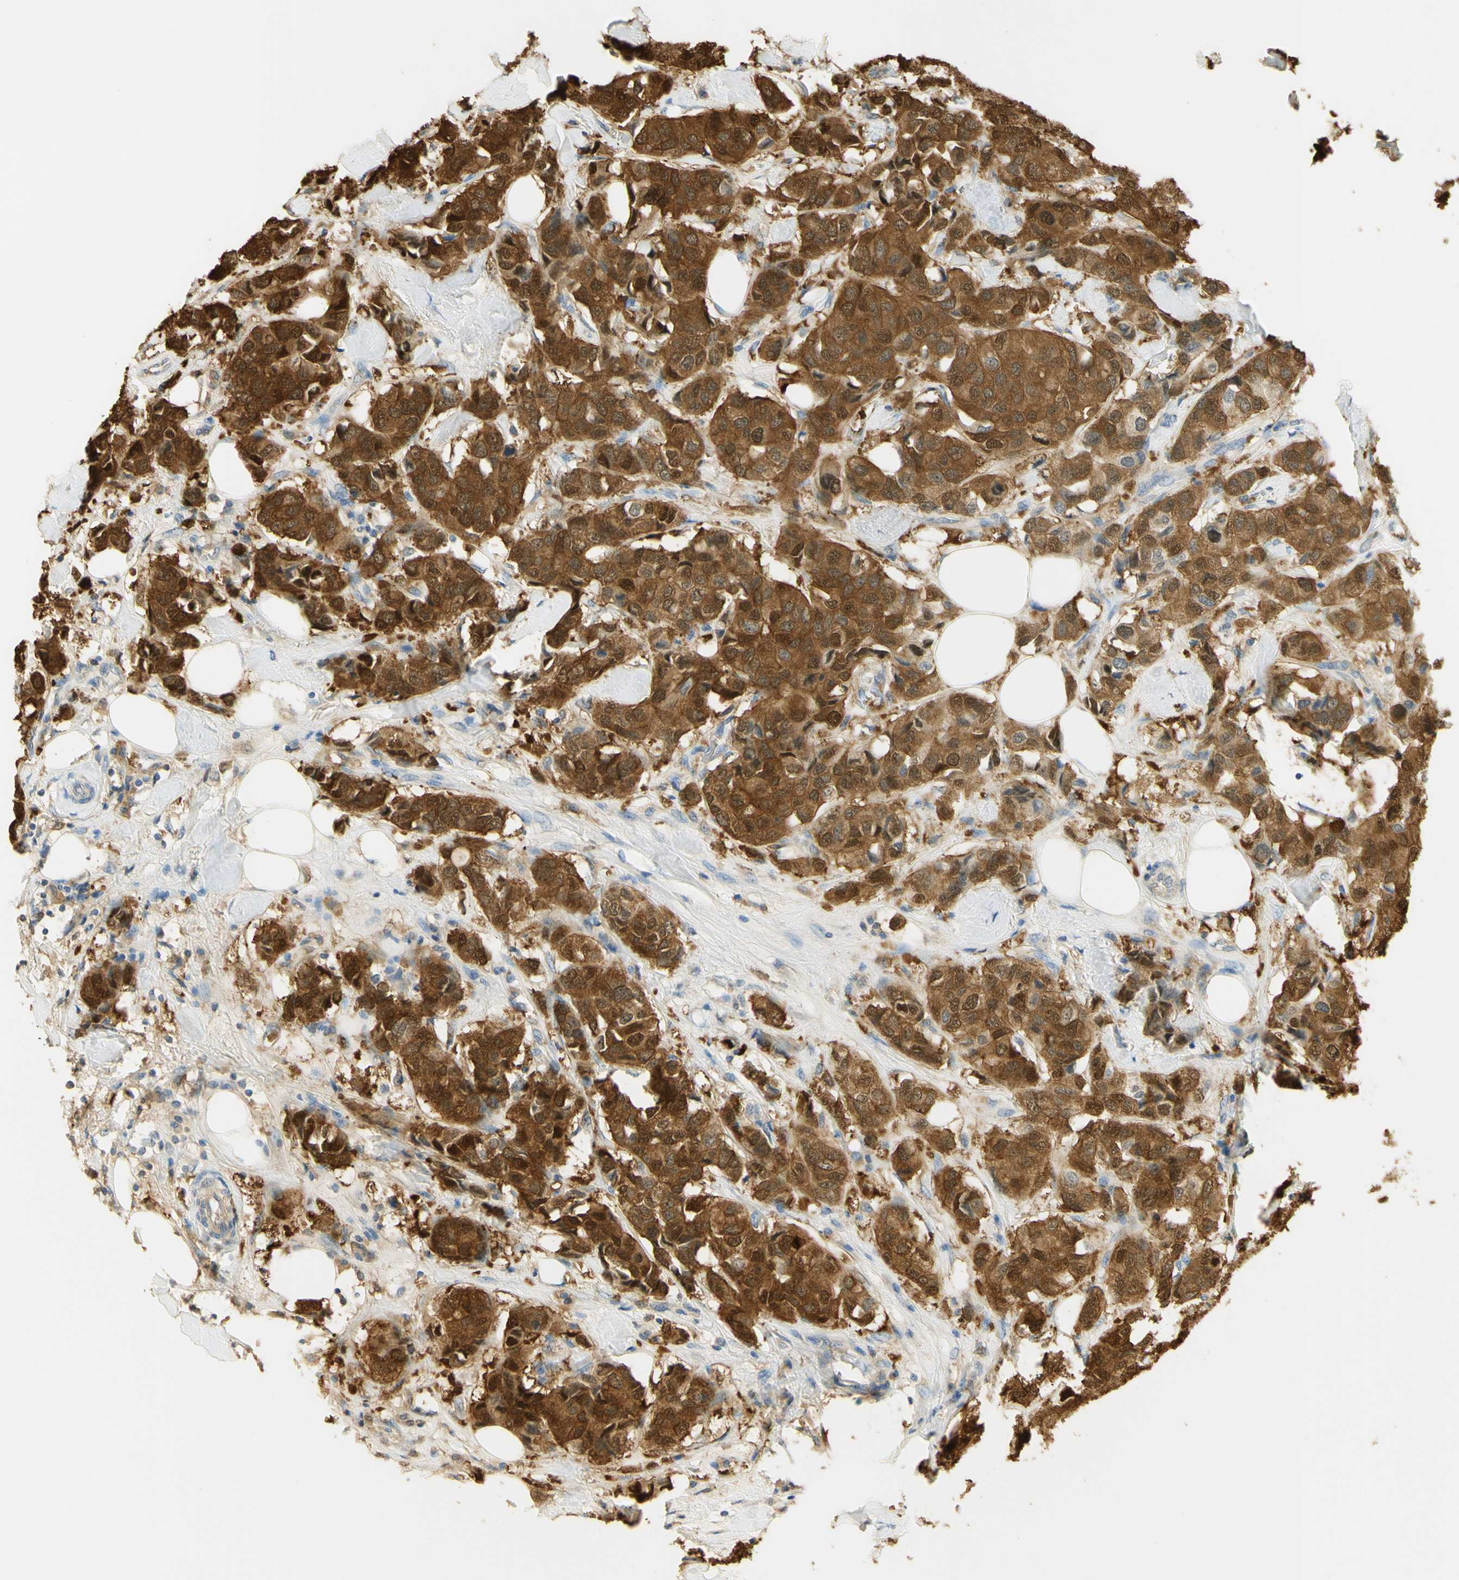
{"staining": {"intensity": "strong", "quantity": ">75%", "location": "cytoplasmic/membranous,nuclear"}, "tissue": "breast cancer", "cell_type": "Tumor cells", "image_type": "cancer", "snomed": [{"axis": "morphology", "description": "Duct carcinoma"}, {"axis": "topography", "description": "Breast"}], "caption": "Tumor cells reveal strong cytoplasmic/membranous and nuclear expression in approximately >75% of cells in breast cancer (intraductal carcinoma).", "gene": "PAK1", "patient": {"sex": "female", "age": 80}}